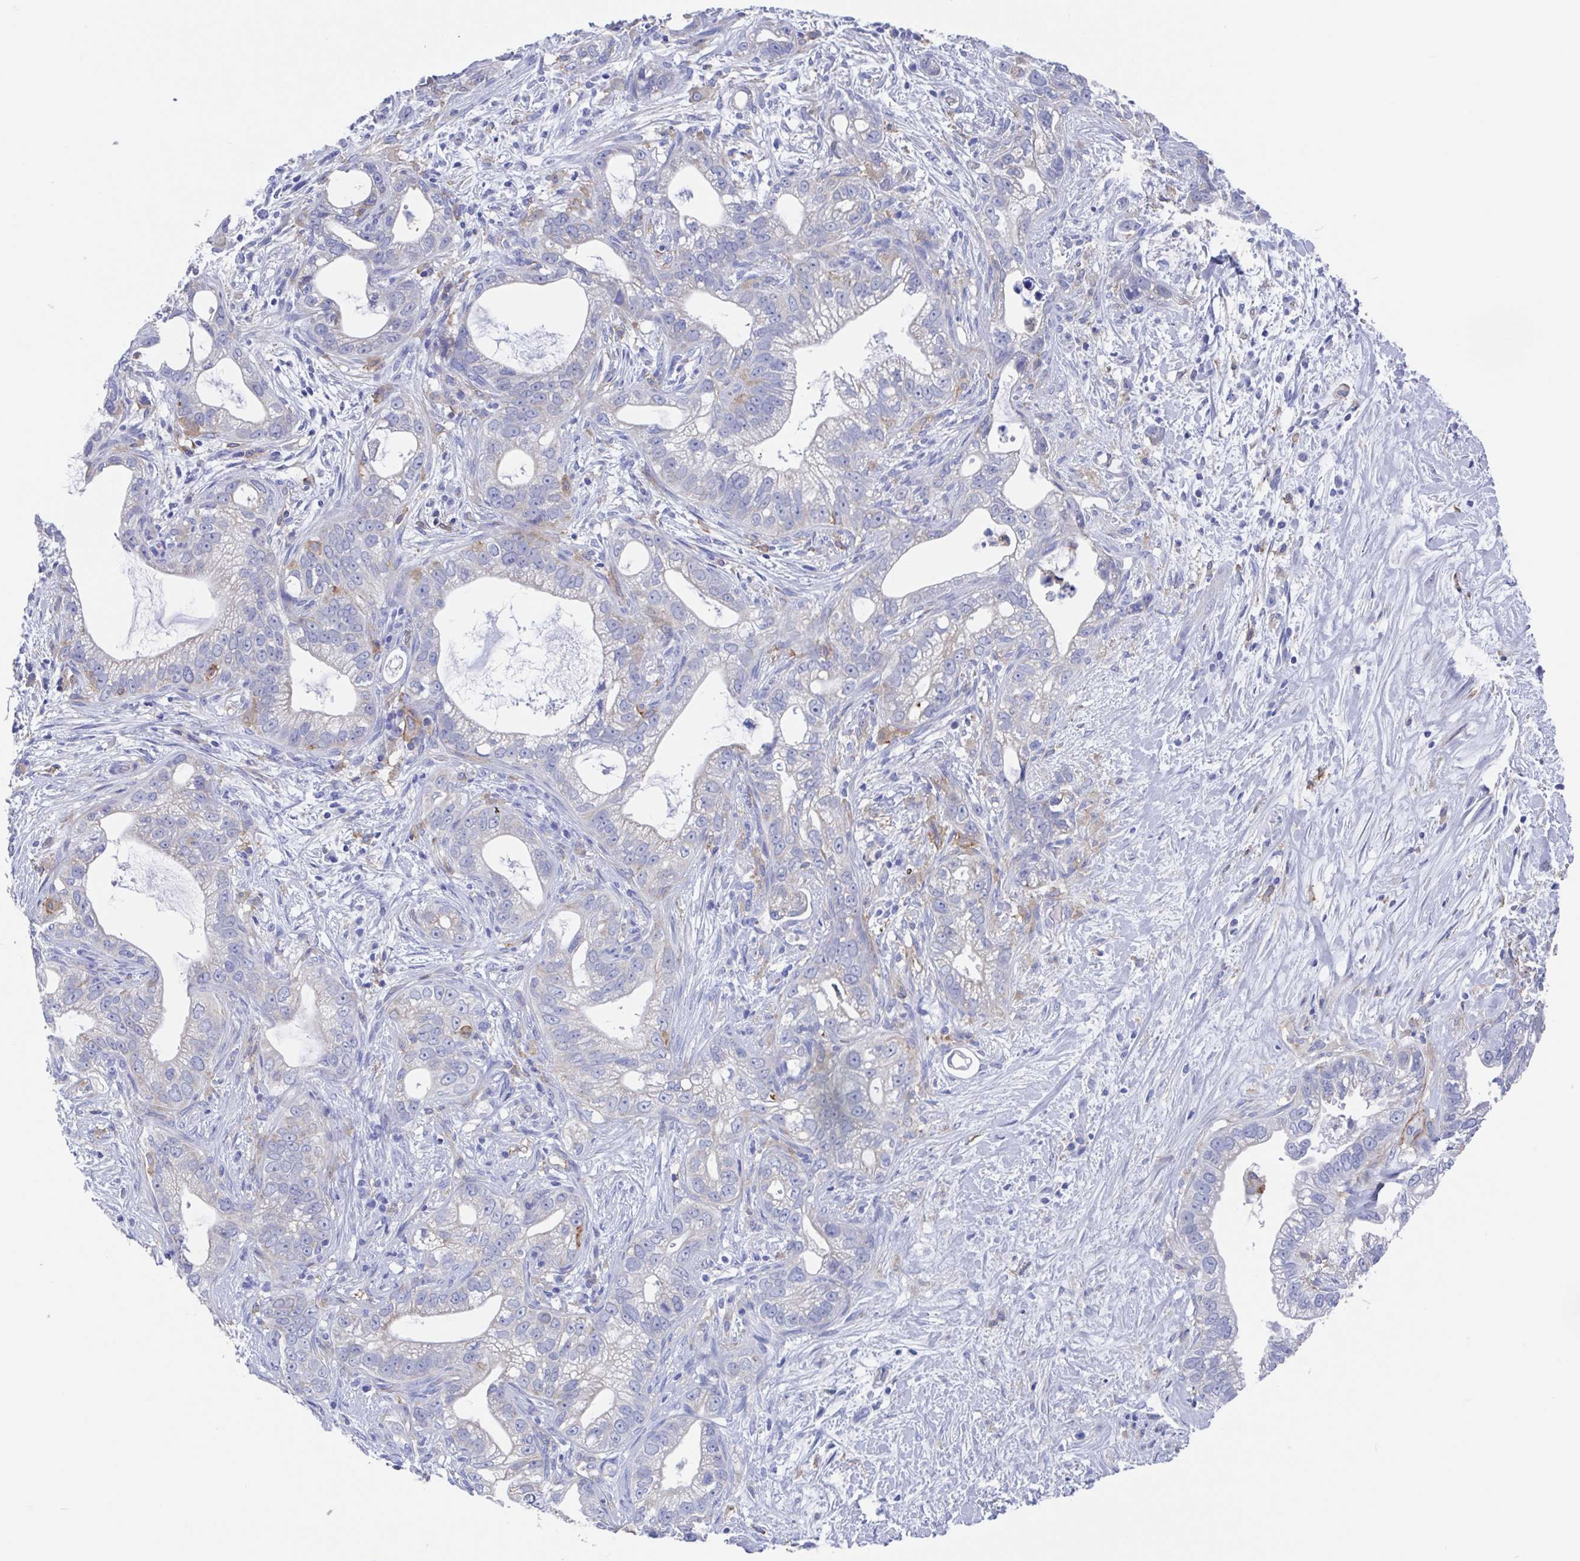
{"staining": {"intensity": "negative", "quantity": "none", "location": "none"}, "tissue": "pancreatic cancer", "cell_type": "Tumor cells", "image_type": "cancer", "snomed": [{"axis": "morphology", "description": "Adenocarcinoma, NOS"}, {"axis": "topography", "description": "Pancreas"}], "caption": "High magnification brightfield microscopy of pancreatic cancer stained with DAB (3,3'-diaminobenzidine) (brown) and counterstained with hematoxylin (blue): tumor cells show no significant staining. (DAB (3,3'-diaminobenzidine) immunohistochemistry, high magnification).", "gene": "FCGR3A", "patient": {"sex": "male", "age": 70}}